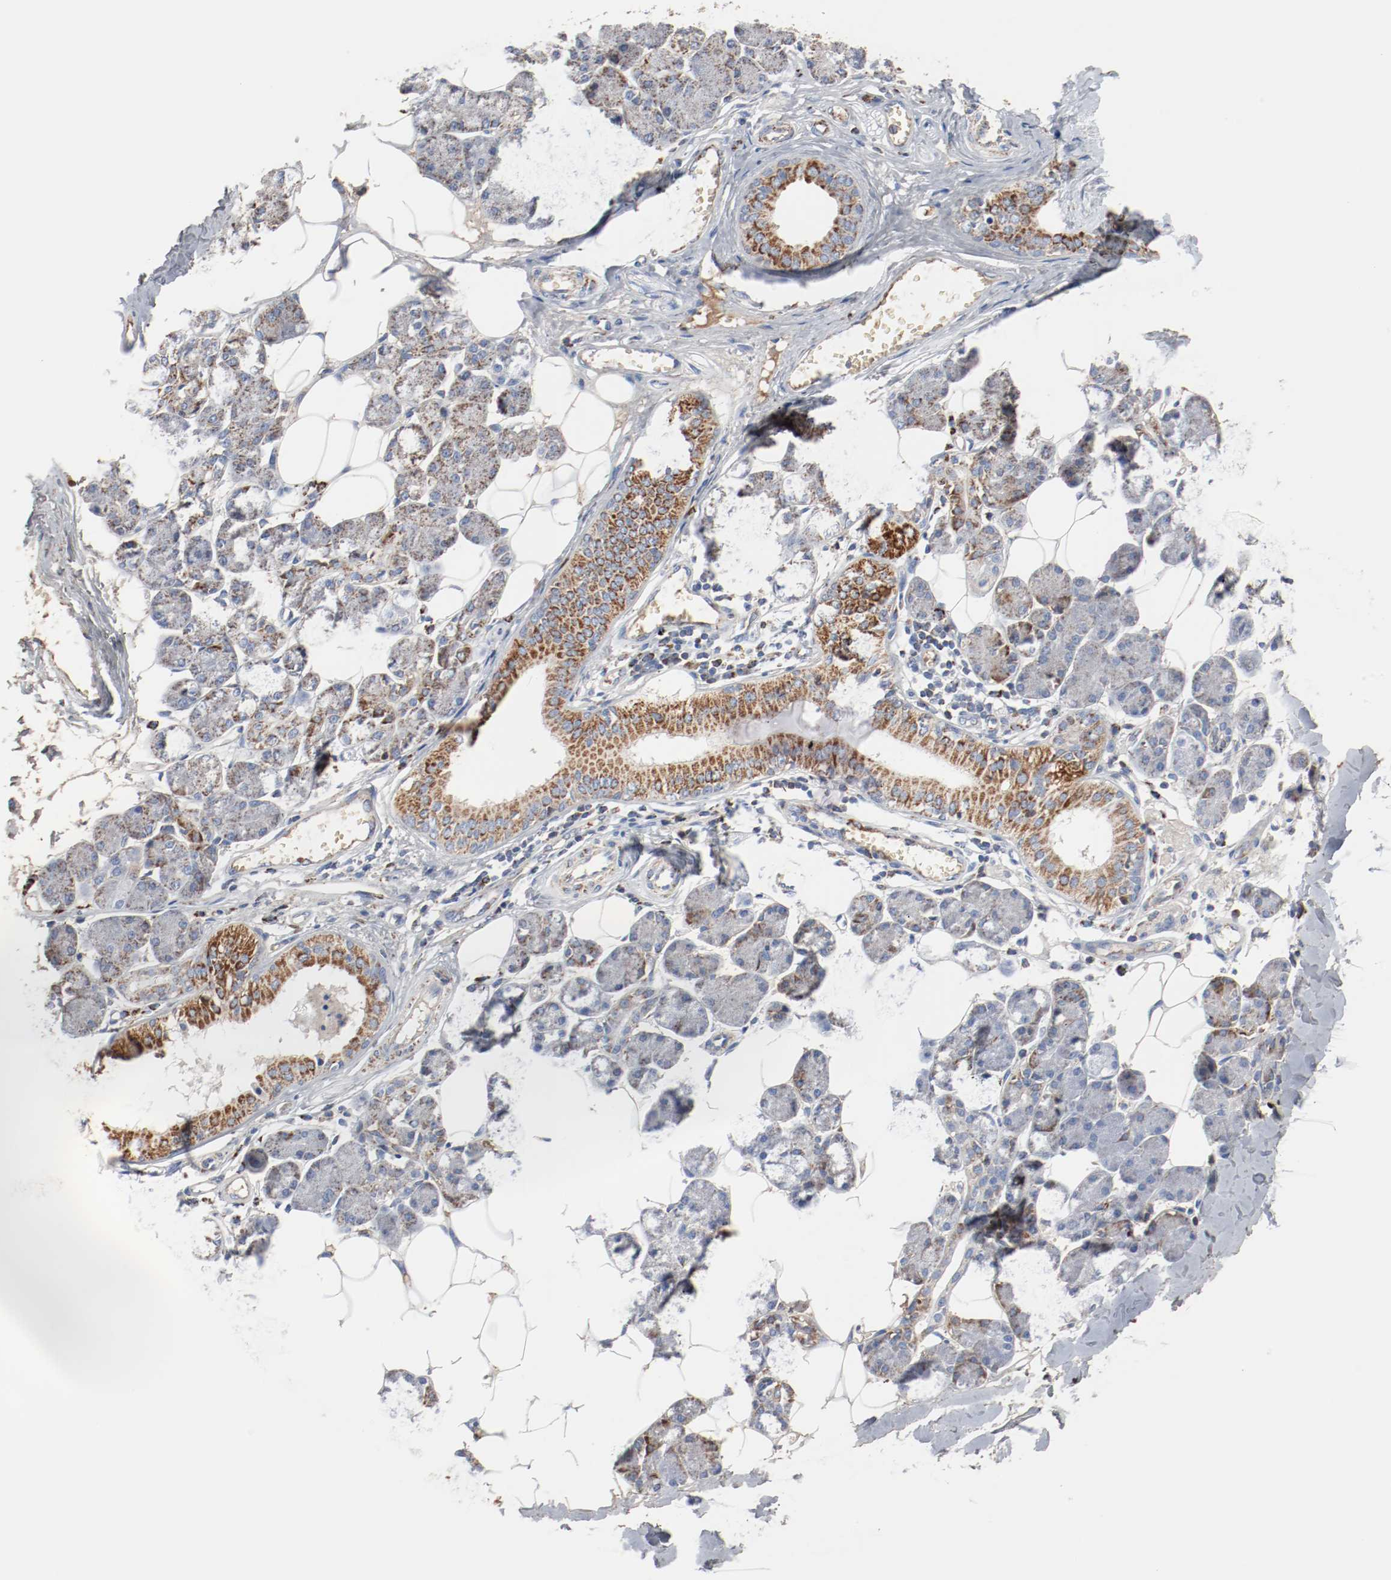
{"staining": {"intensity": "moderate", "quantity": ">75%", "location": "cytoplasmic/membranous"}, "tissue": "salivary gland", "cell_type": "Glandular cells", "image_type": "normal", "snomed": [{"axis": "morphology", "description": "Normal tissue, NOS"}, {"axis": "morphology", "description": "Adenoma, NOS"}, {"axis": "topography", "description": "Salivary gland"}], "caption": "A micrograph of salivary gland stained for a protein demonstrates moderate cytoplasmic/membranous brown staining in glandular cells. (DAB (3,3'-diaminobenzidine) IHC, brown staining for protein, blue staining for nuclei).", "gene": "NDUFB8", "patient": {"sex": "female", "age": 32}}